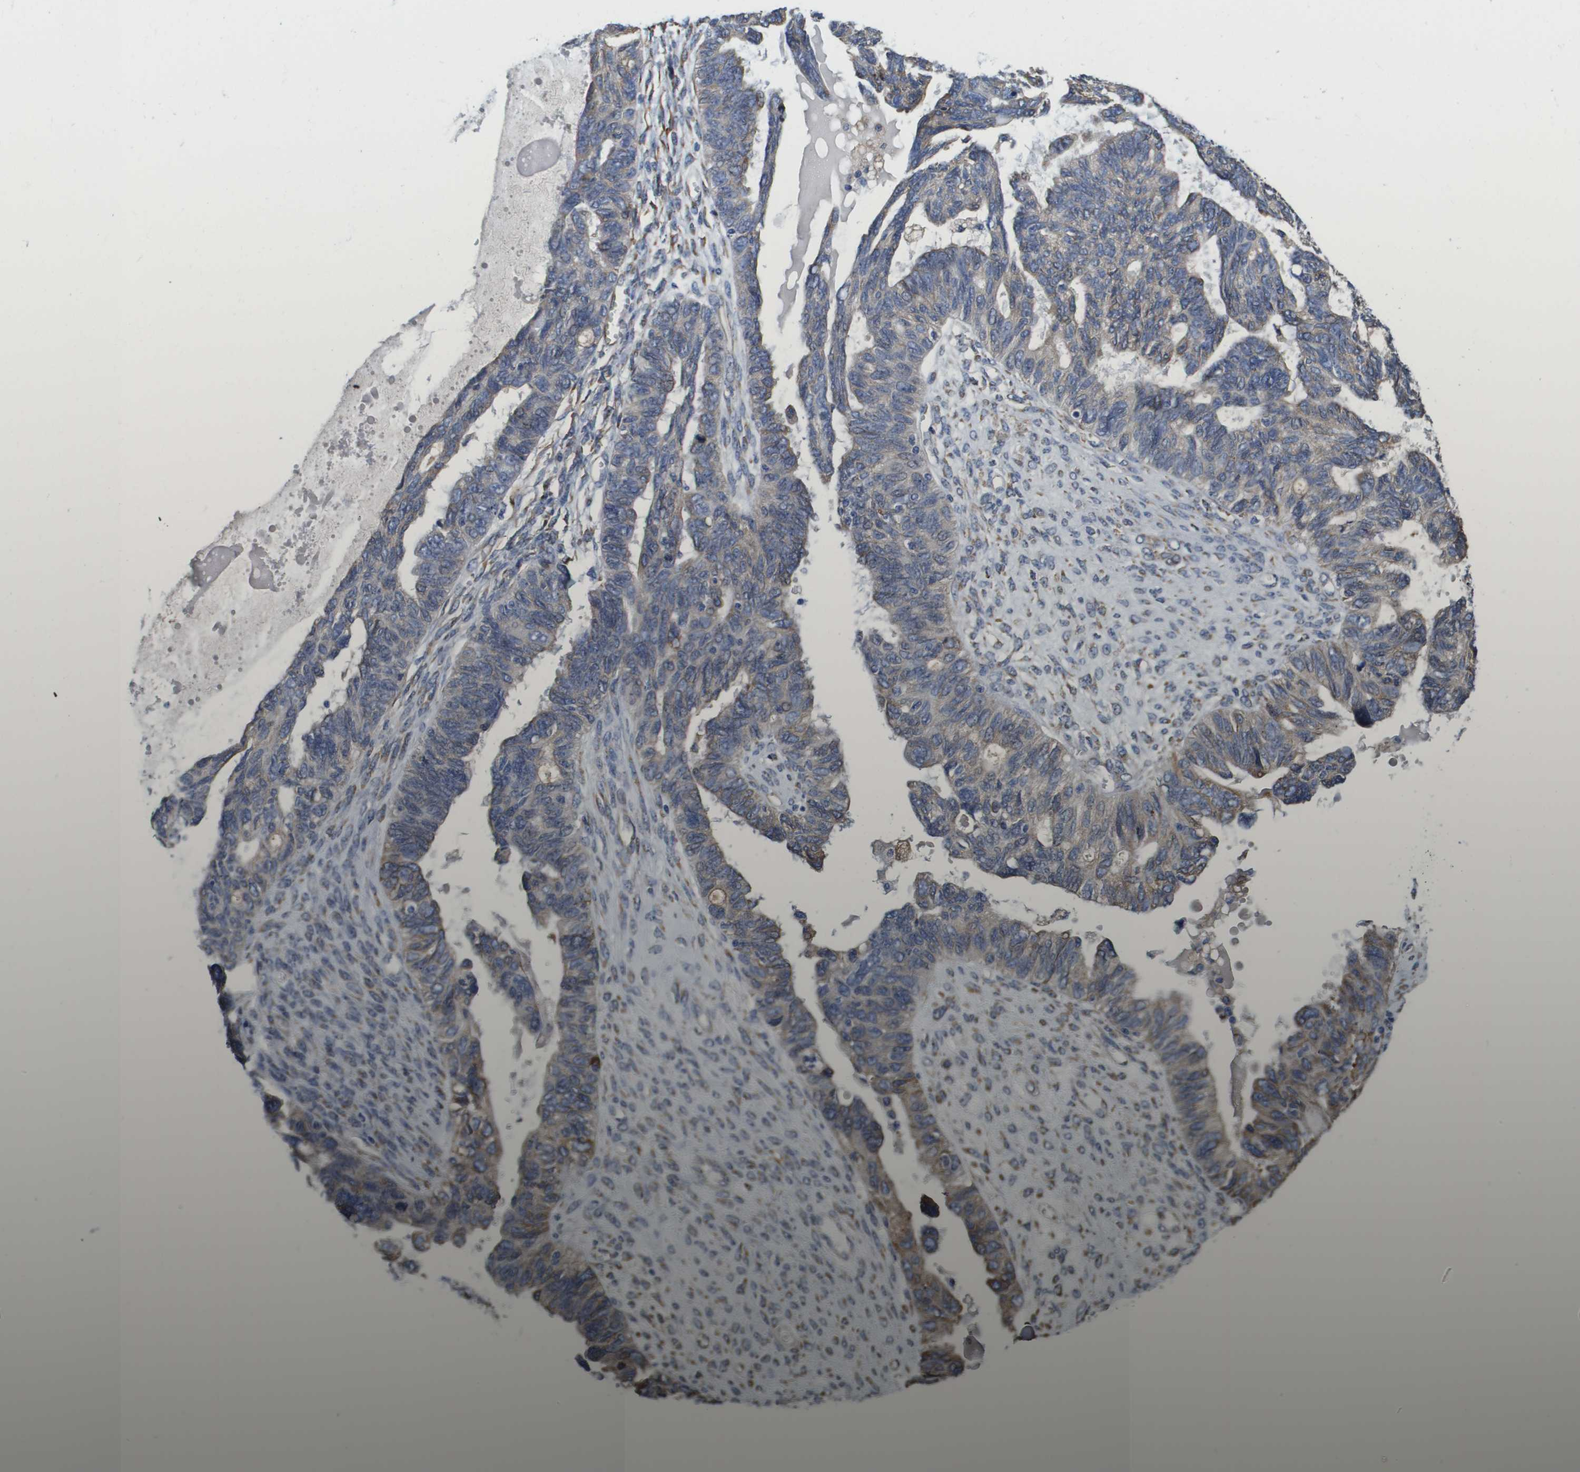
{"staining": {"intensity": "weak", "quantity": "<25%", "location": "cytoplasmic/membranous"}, "tissue": "ovarian cancer", "cell_type": "Tumor cells", "image_type": "cancer", "snomed": [{"axis": "morphology", "description": "Cystadenocarcinoma, serous, NOS"}, {"axis": "topography", "description": "Ovary"}], "caption": "This is a histopathology image of IHC staining of ovarian cancer (serous cystadenocarcinoma), which shows no staining in tumor cells.", "gene": "ST3GAL2", "patient": {"sex": "female", "age": 79}}